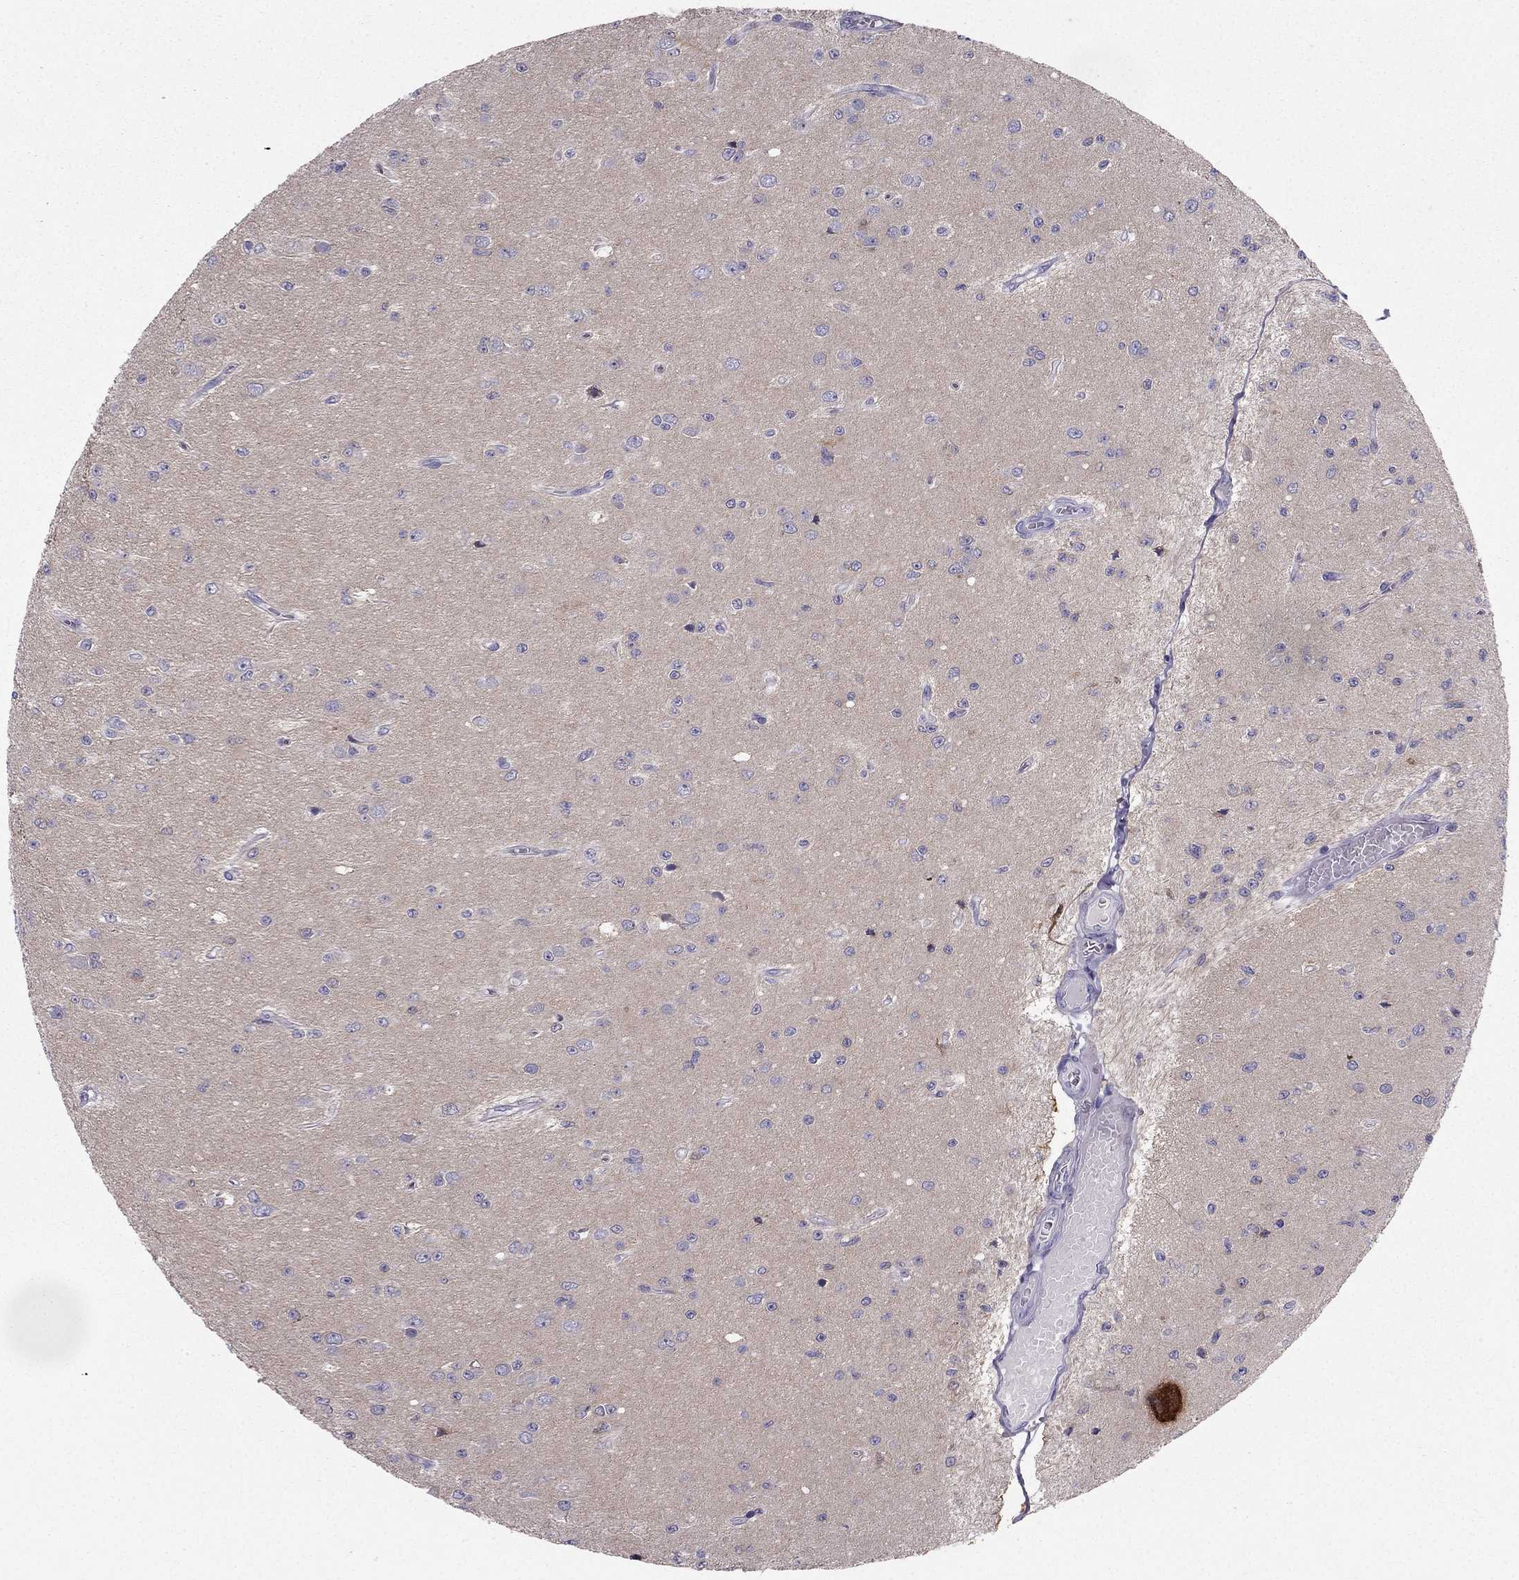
{"staining": {"intensity": "negative", "quantity": "none", "location": "none"}, "tissue": "glioma", "cell_type": "Tumor cells", "image_type": "cancer", "snomed": [{"axis": "morphology", "description": "Glioma, malignant, Low grade"}, {"axis": "topography", "description": "Brain"}], "caption": "This is a image of immunohistochemistry staining of low-grade glioma (malignant), which shows no staining in tumor cells.", "gene": "SYT5", "patient": {"sex": "female", "age": 45}}